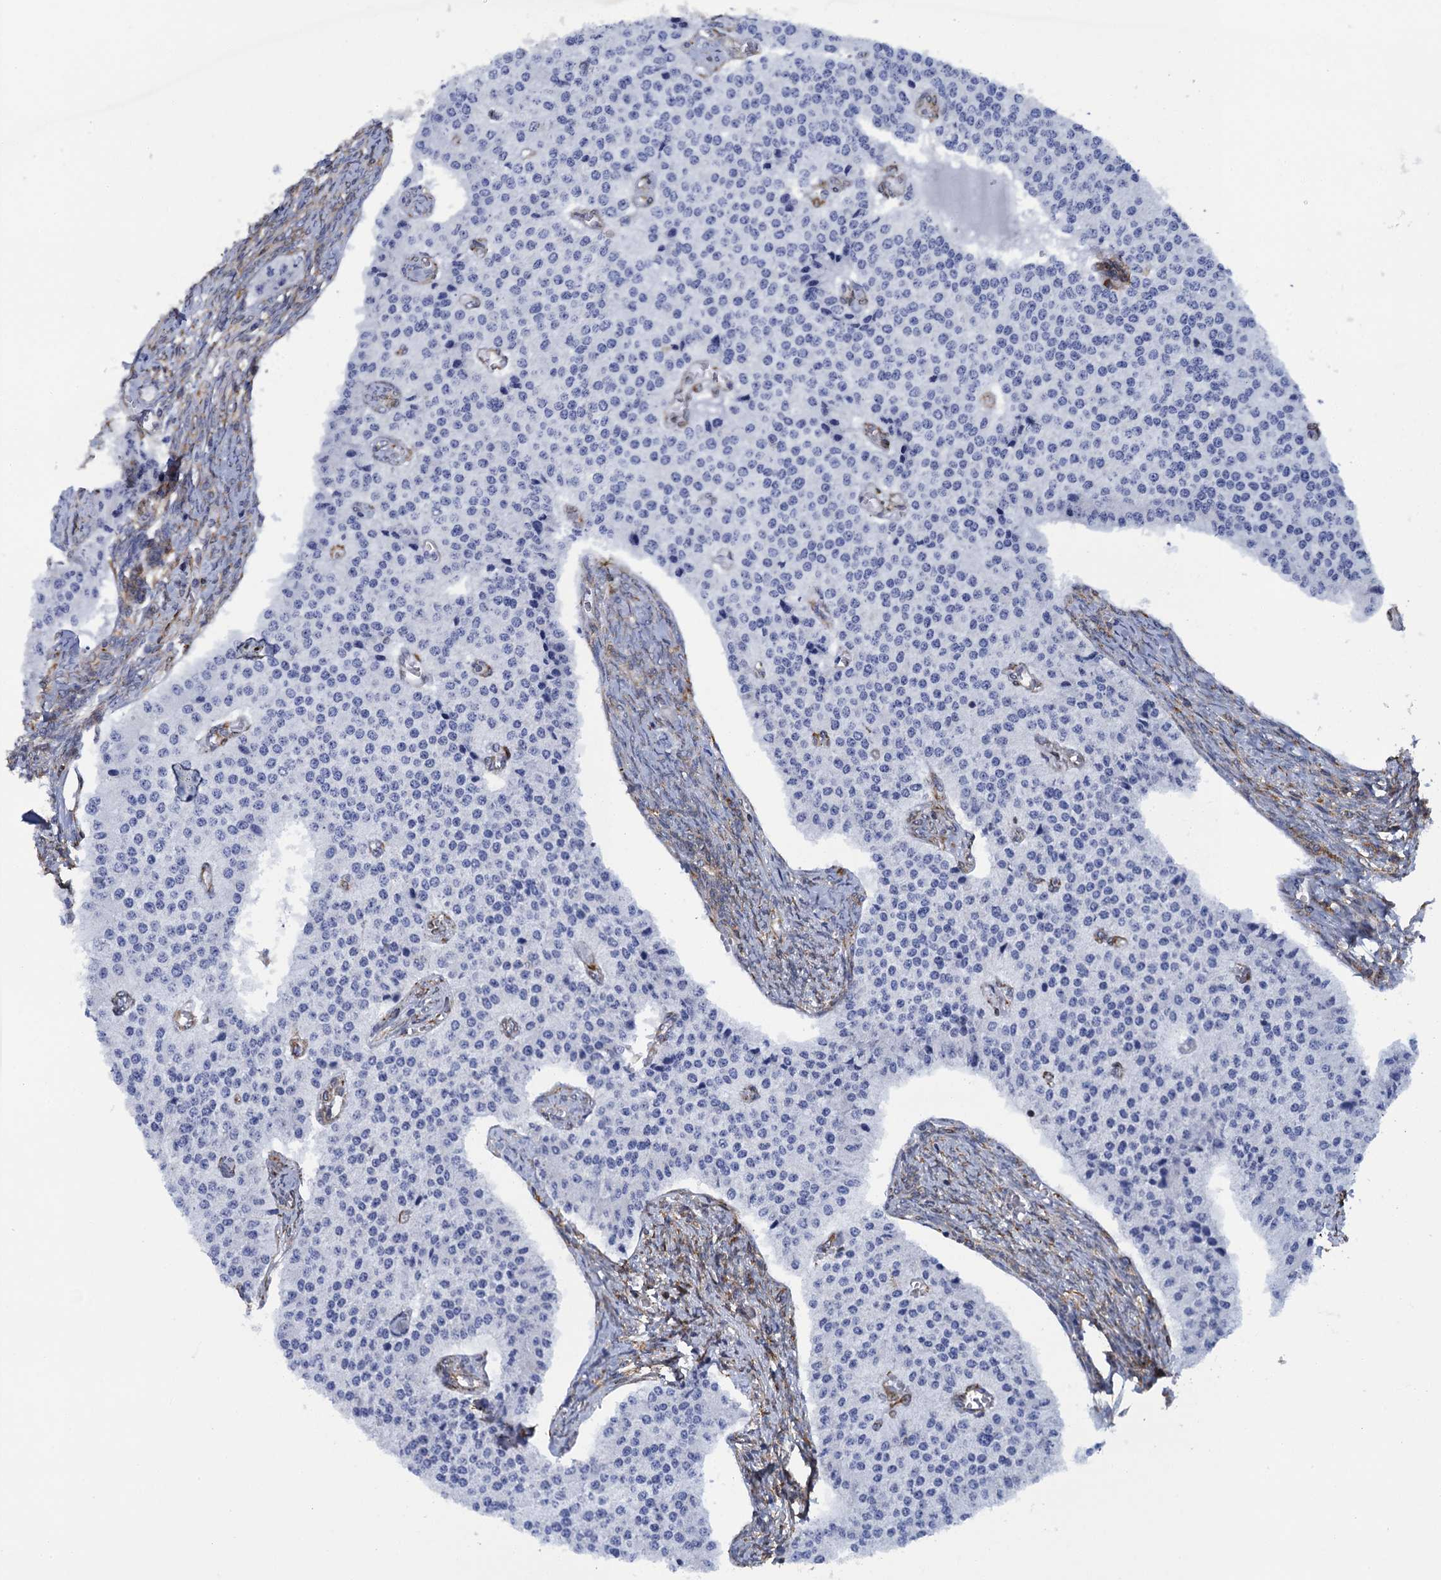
{"staining": {"intensity": "negative", "quantity": "none", "location": "none"}, "tissue": "carcinoid", "cell_type": "Tumor cells", "image_type": "cancer", "snomed": [{"axis": "morphology", "description": "Carcinoid, malignant, NOS"}, {"axis": "topography", "description": "Colon"}], "caption": "Immunohistochemistry (IHC) of human malignant carcinoid displays no staining in tumor cells.", "gene": "POGLUT3", "patient": {"sex": "female", "age": 52}}